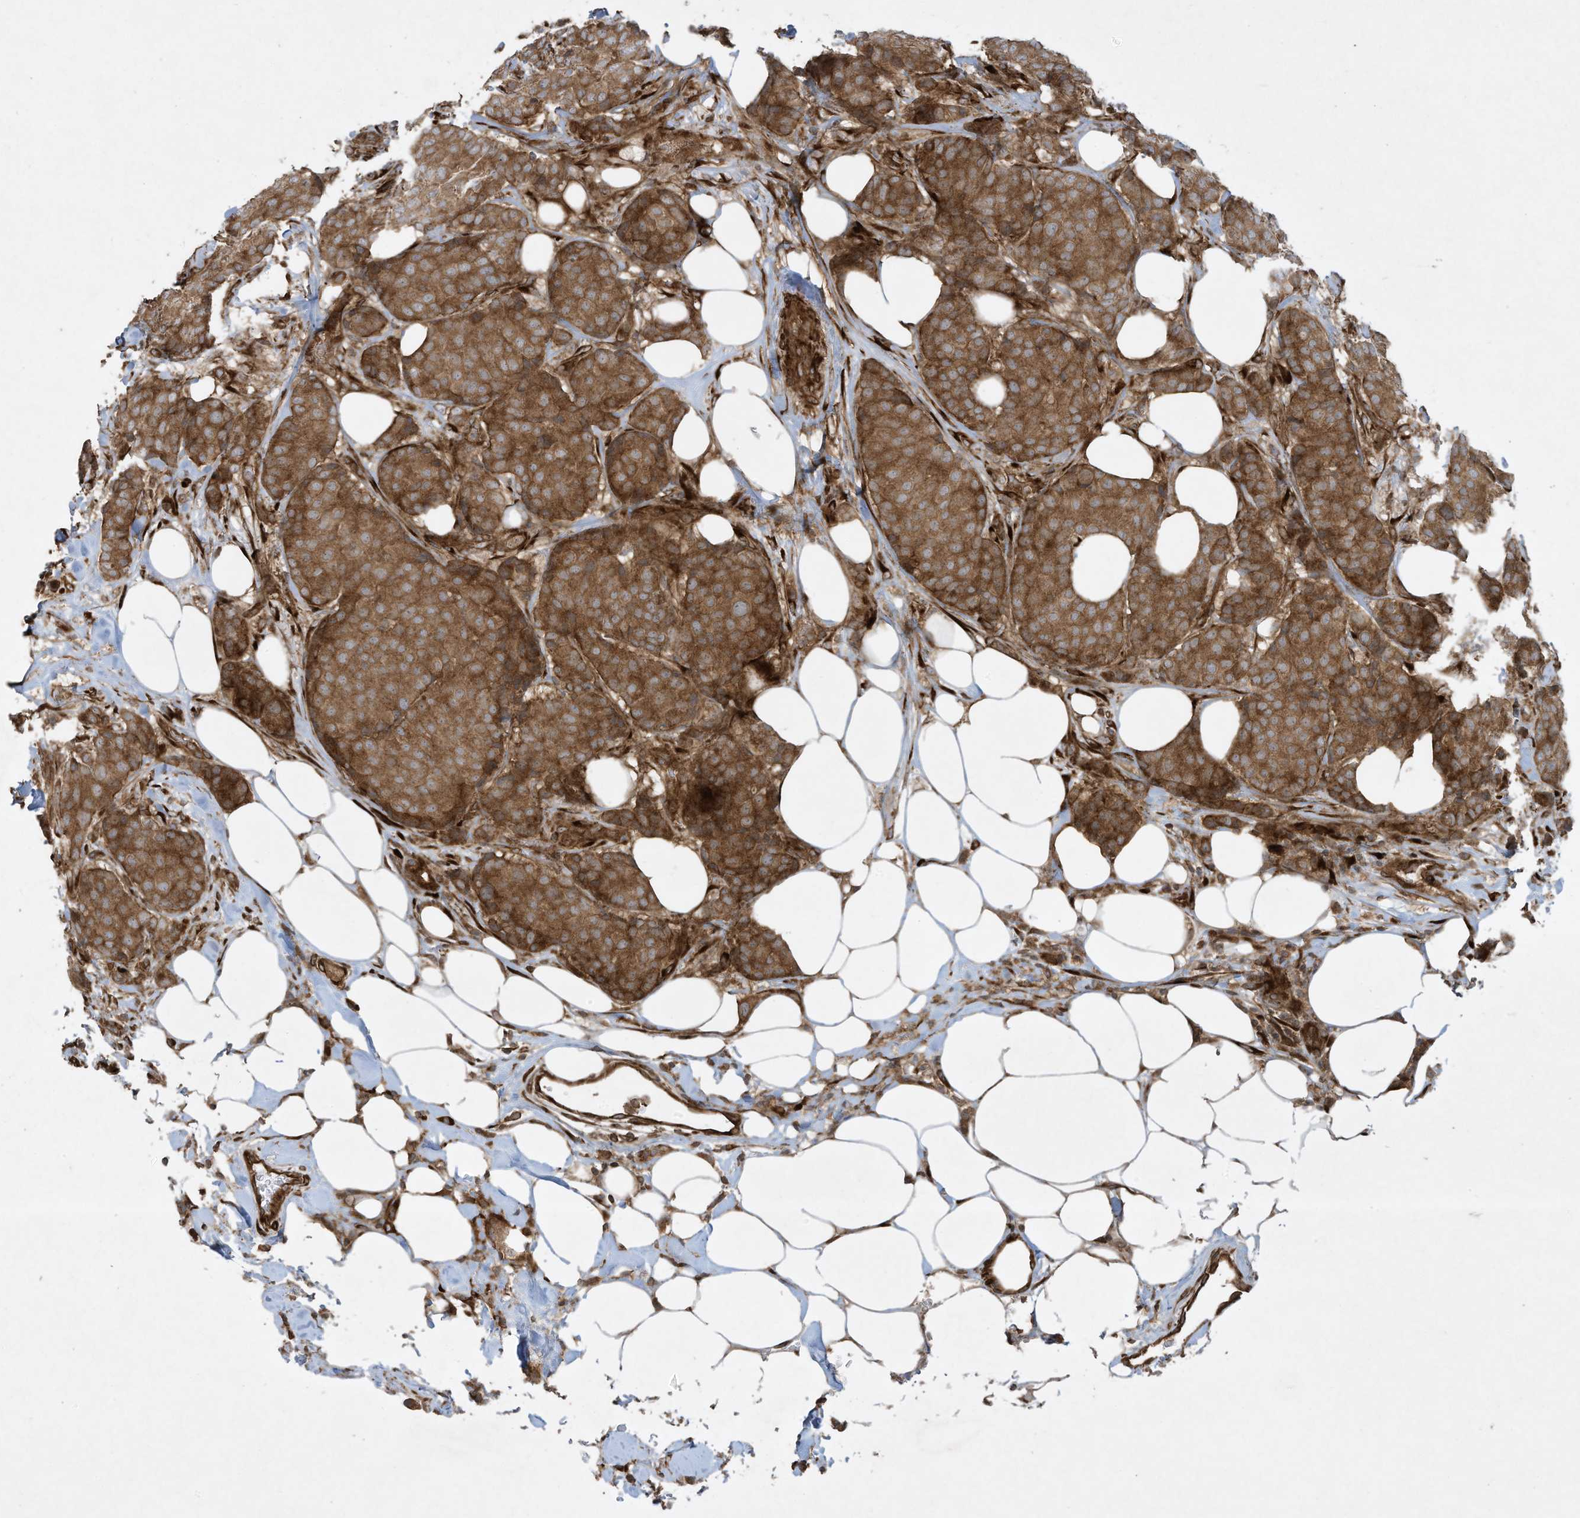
{"staining": {"intensity": "moderate", "quantity": ">75%", "location": "cytoplasmic/membranous"}, "tissue": "breast cancer", "cell_type": "Tumor cells", "image_type": "cancer", "snomed": [{"axis": "morphology", "description": "Duct carcinoma"}, {"axis": "topography", "description": "Breast"}], "caption": "There is medium levels of moderate cytoplasmic/membranous positivity in tumor cells of breast cancer, as demonstrated by immunohistochemical staining (brown color).", "gene": "DDIT4", "patient": {"sex": "female", "age": 75}}